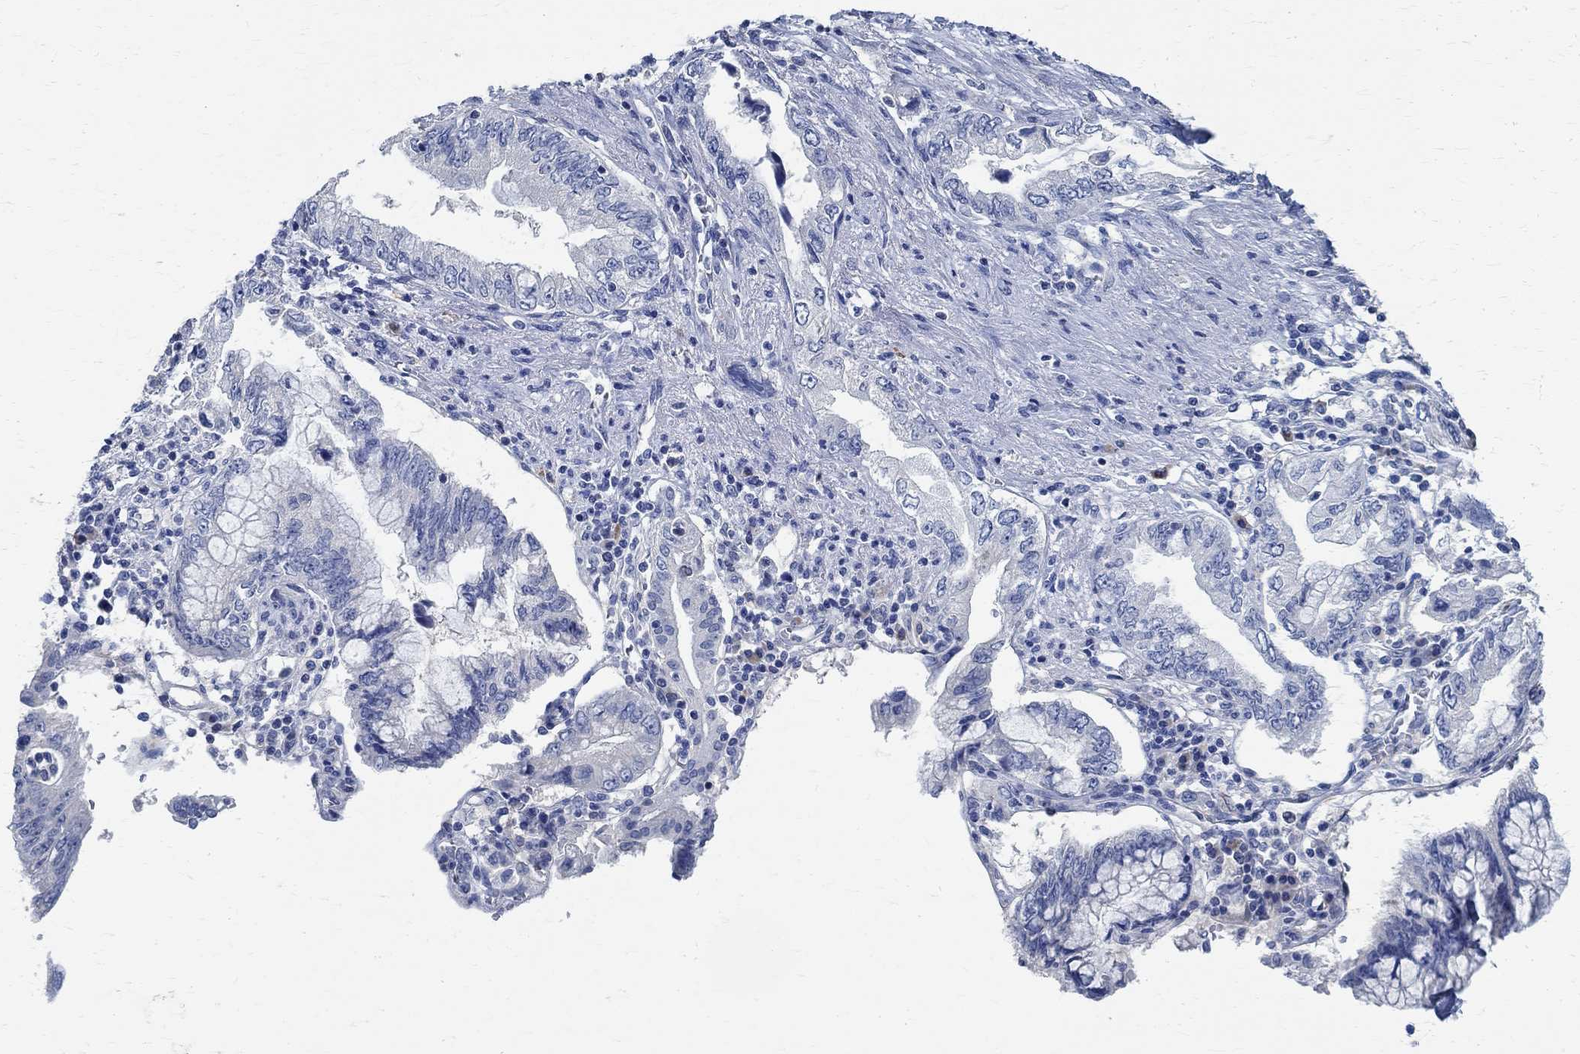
{"staining": {"intensity": "negative", "quantity": "none", "location": "none"}, "tissue": "pancreatic cancer", "cell_type": "Tumor cells", "image_type": "cancer", "snomed": [{"axis": "morphology", "description": "Adenocarcinoma, NOS"}, {"axis": "topography", "description": "Pancreas"}], "caption": "High magnification brightfield microscopy of pancreatic cancer stained with DAB (brown) and counterstained with hematoxylin (blue): tumor cells show no significant expression.", "gene": "PRX", "patient": {"sex": "female", "age": 73}}